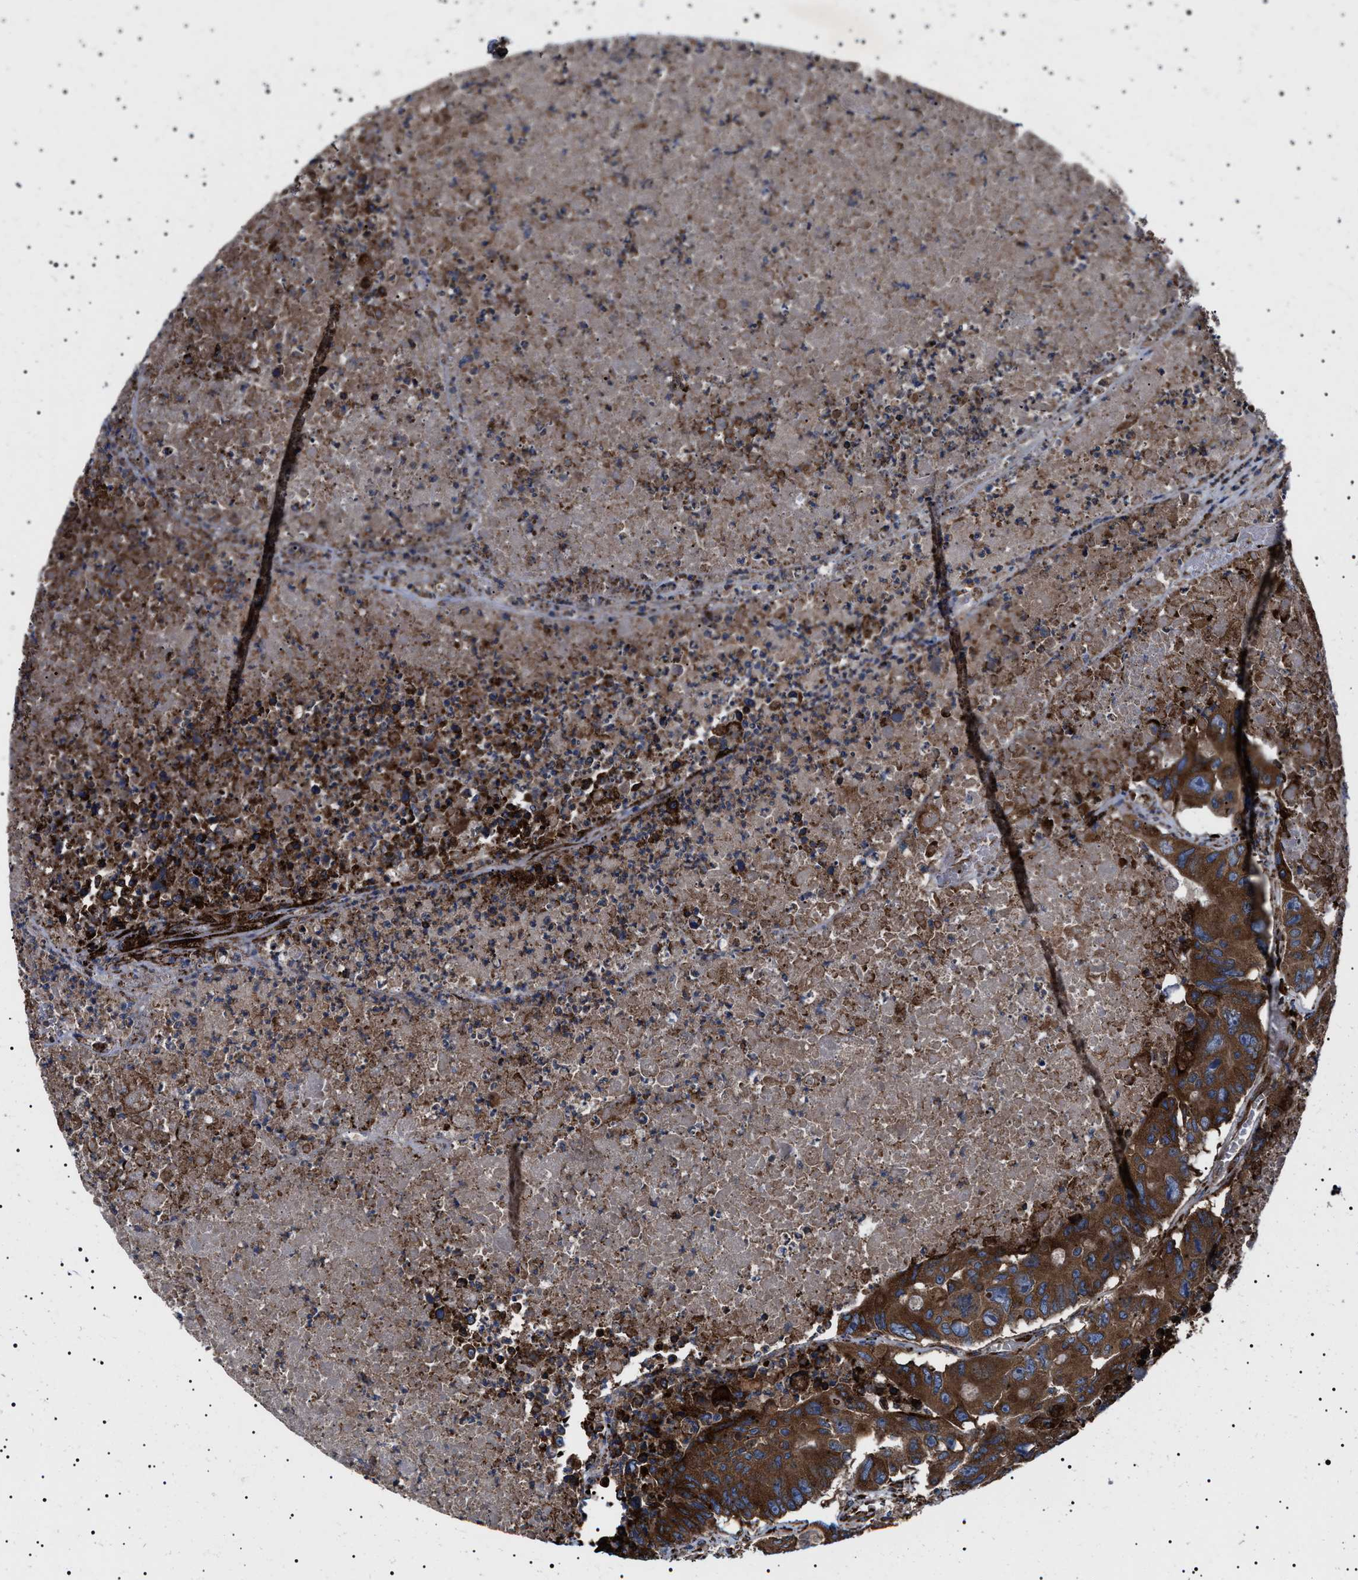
{"staining": {"intensity": "strong", "quantity": ">75%", "location": "cytoplasmic/membranous"}, "tissue": "colorectal cancer", "cell_type": "Tumor cells", "image_type": "cancer", "snomed": [{"axis": "morphology", "description": "Adenocarcinoma, NOS"}, {"axis": "topography", "description": "Colon"}], "caption": "Adenocarcinoma (colorectal) stained with a protein marker reveals strong staining in tumor cells.", "gene": "TOP1MT", "patient": {"sex": "male", "age": 87}}